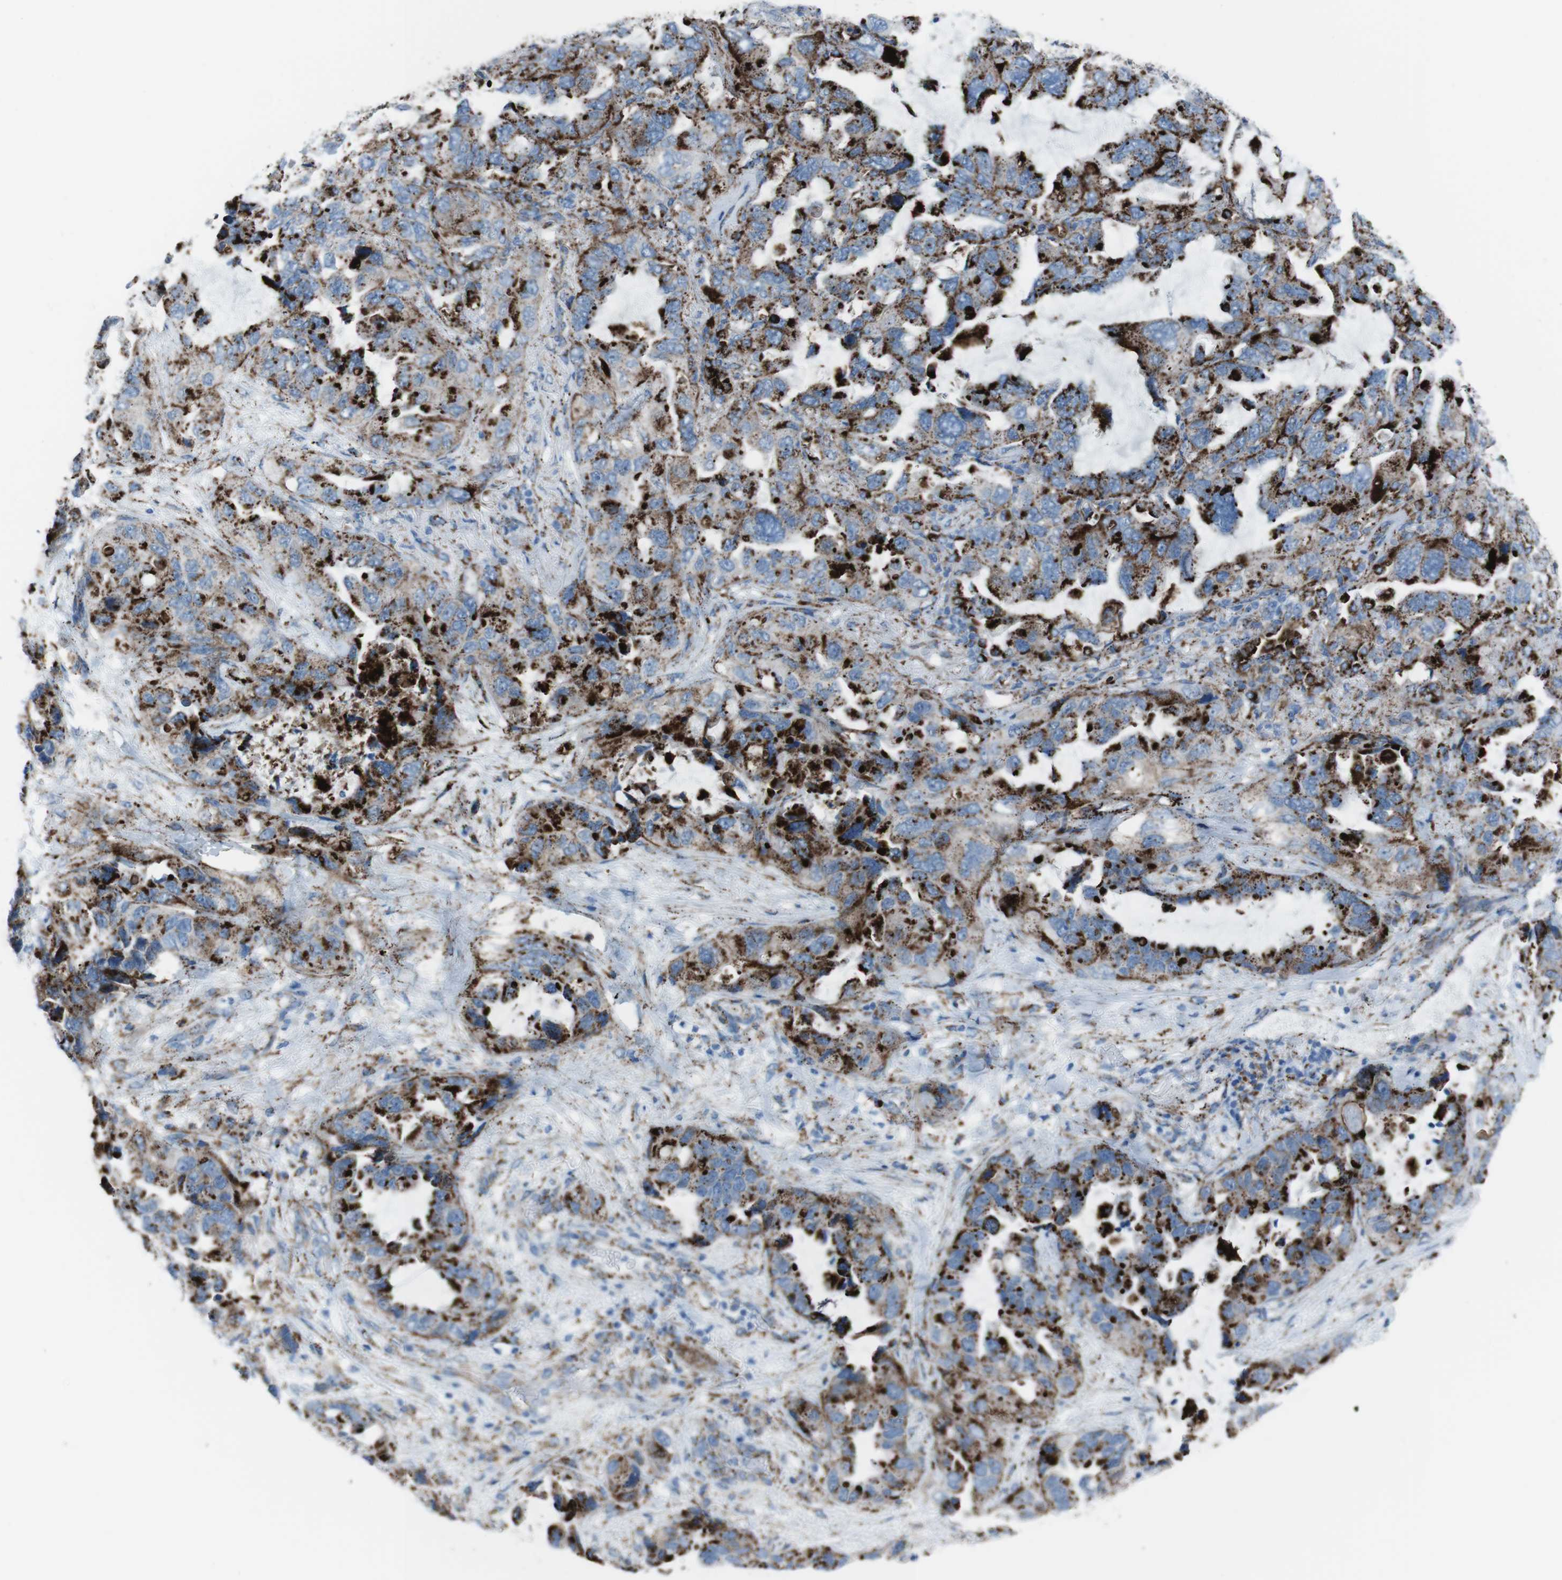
{"staining": {"intensity": "strong", "quantity": ">75%", "location": "cytoplasmic/membranous"}, "tissue": "lung cancer", "cell_type": "Tumor cells", "image_type": "cancer", "snomed": [{"axis": "morphology", "description": "Squamous cell carcinoma, NOS"}, {"axis": "topography", "description": "Lung"}], "caption": "A brown stain highlights strong cytoplasmic/membranous expression of a protein in human lung cancer tumor cells.", "gene": "SCARB2", "patient": {"sex": "female", "age": 73}}